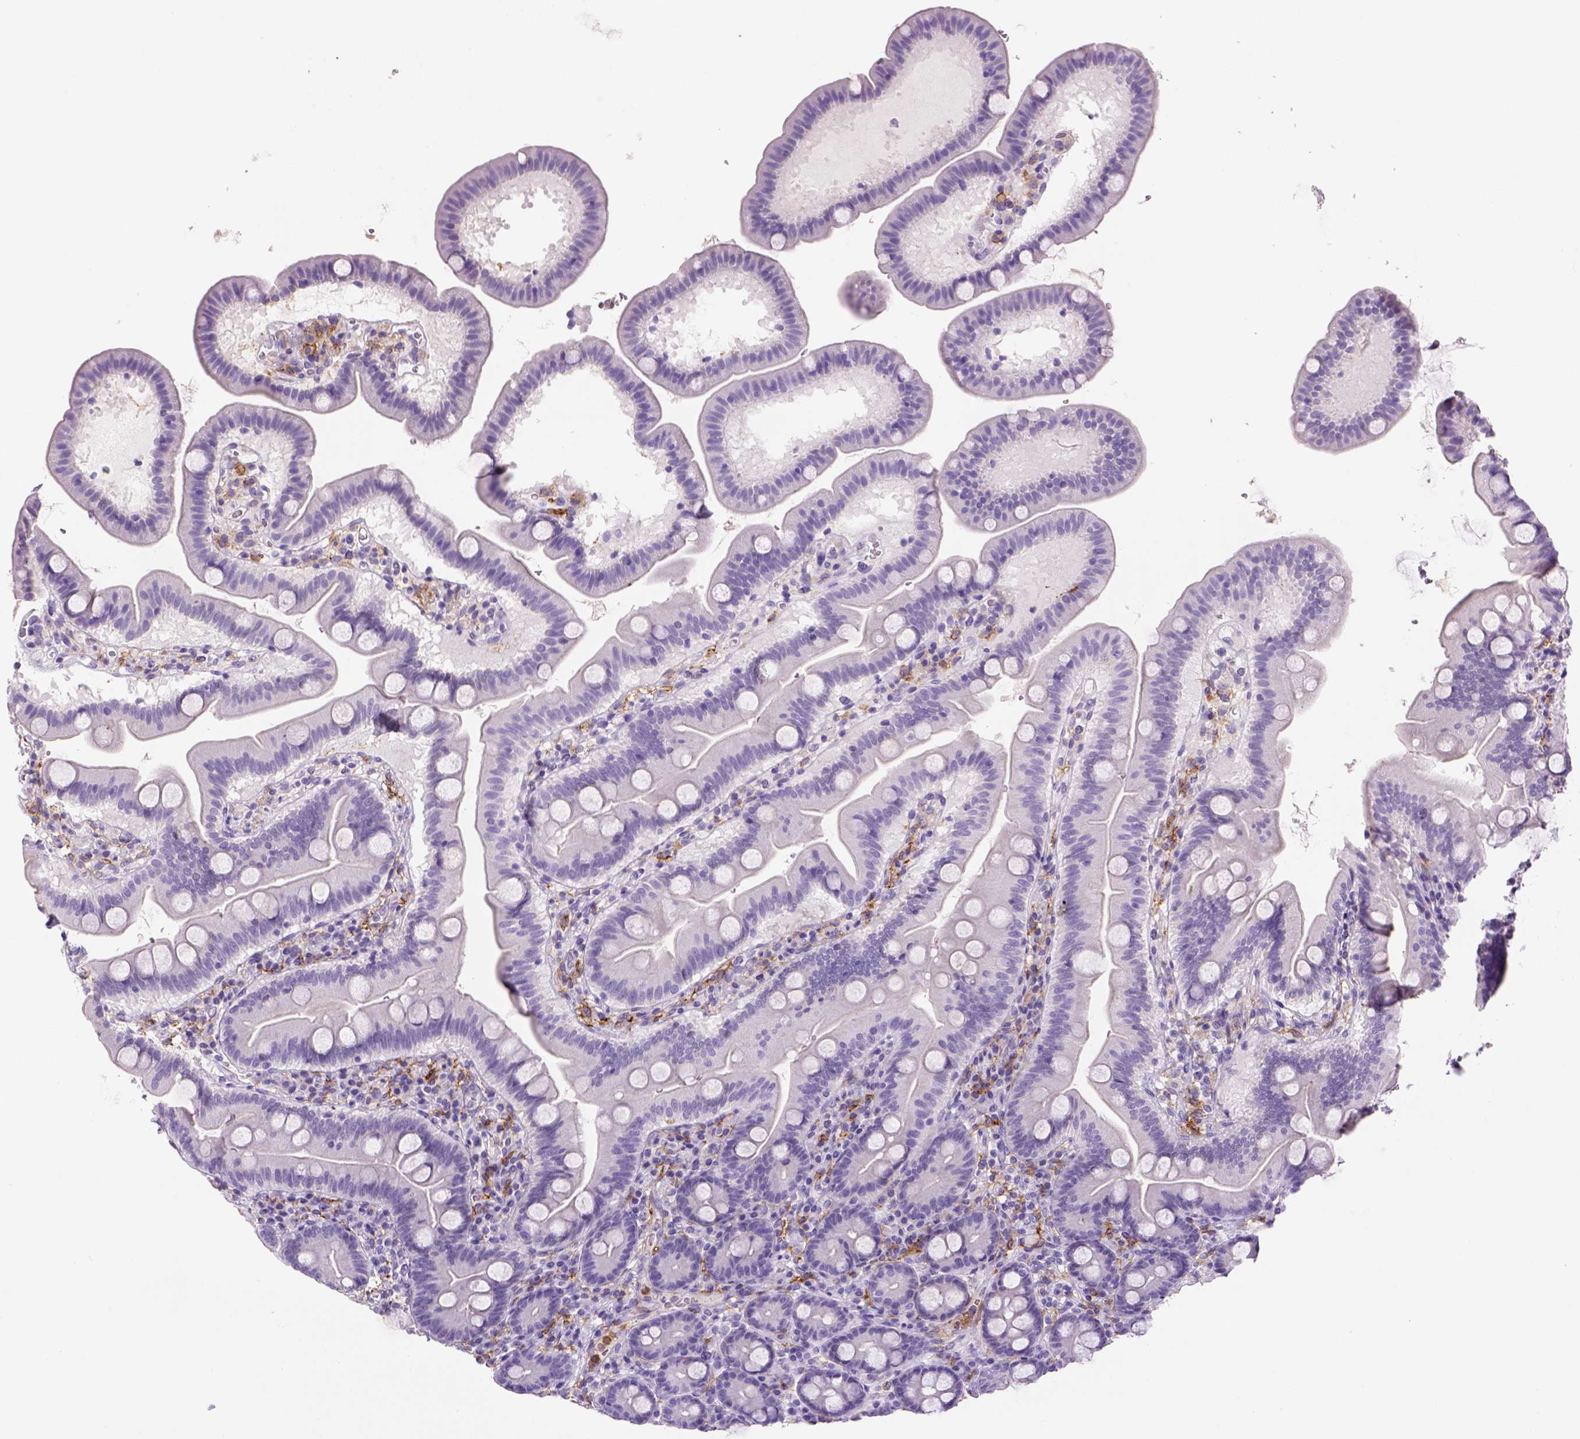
{"staining": {"intensity": "negative", "quantity": "none", "location": "none"}, "tissue": "duodenum", "cell_type": "Glandular cells", "image_type": "normal", "snomed": [{"axis": "morphology", "description": "Normal tissue, NOS"}, {"axis": "topography", "description": "Duodenum"}], "caption": "DAB immunohistochemical staining of benign human duodenum shows no significant positivity in glandular cells. Nuclei are stained in blue.", "gene": "CD14", "patient": {"sex": "male", "age": 59}}